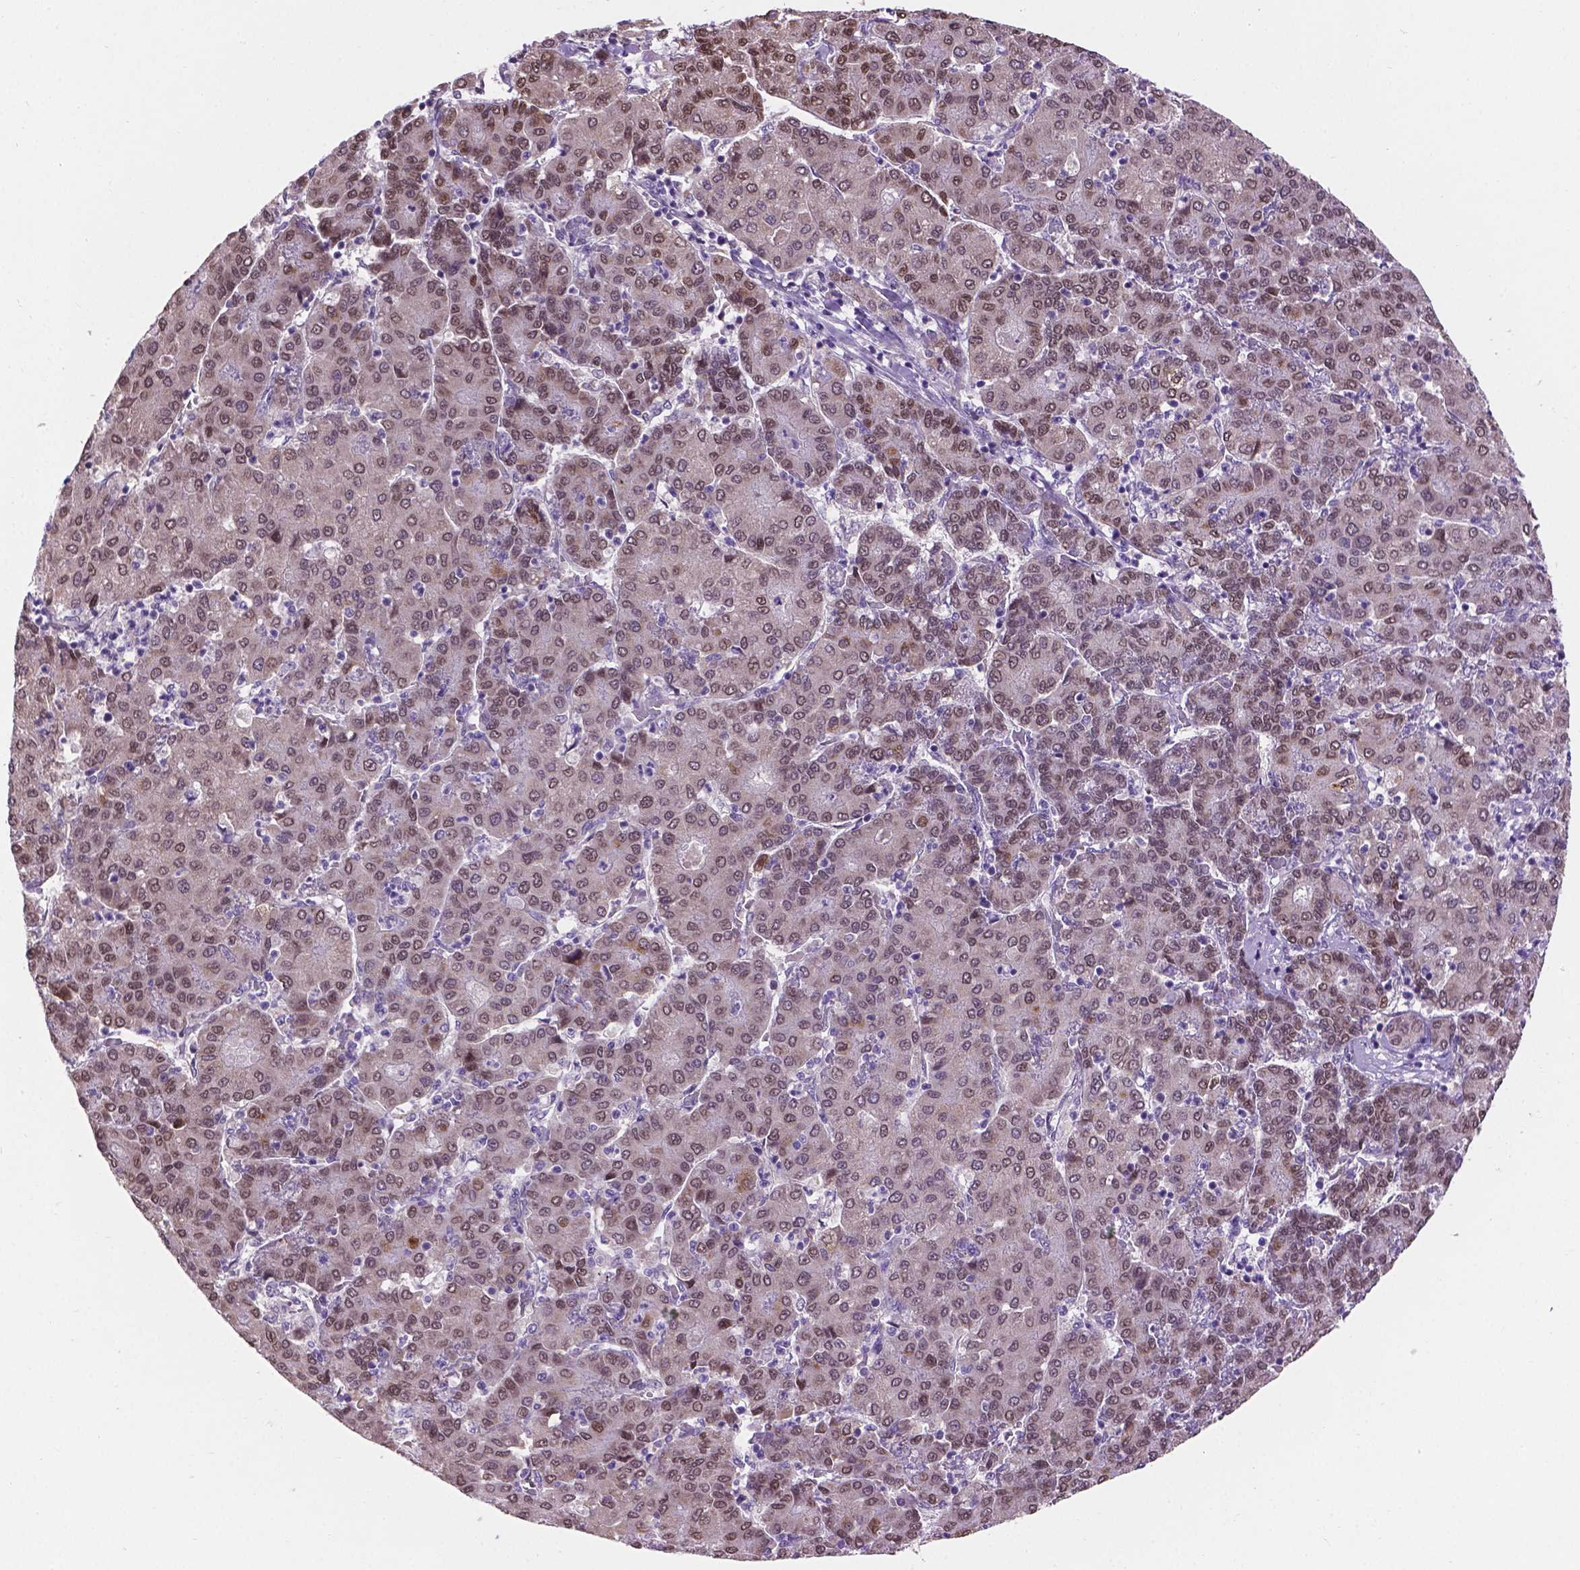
{"staining": {"intensity": "weak", "quantity": ">75%", "location": "nuclear"}, "tissue": "liver cancer", "cell_type": "Tumor cells", "image_type": "cancer", "snomed": [{"axis": "morphology", "description": "Carcinoma, Hepatocellular, NOS"}, {"axis": "topography", "description": "Liver"}], "caption": "Immunohistochemical staining of hepatocellular carcinoma (liver) shows low levels of weak nuclear protein staining in approximately >75% of tumor cells. (Brightfield microscopy of DAB IHC at high magnification).", "gene": "IRF6", "patient": {"sex": "male", "age": 65}}